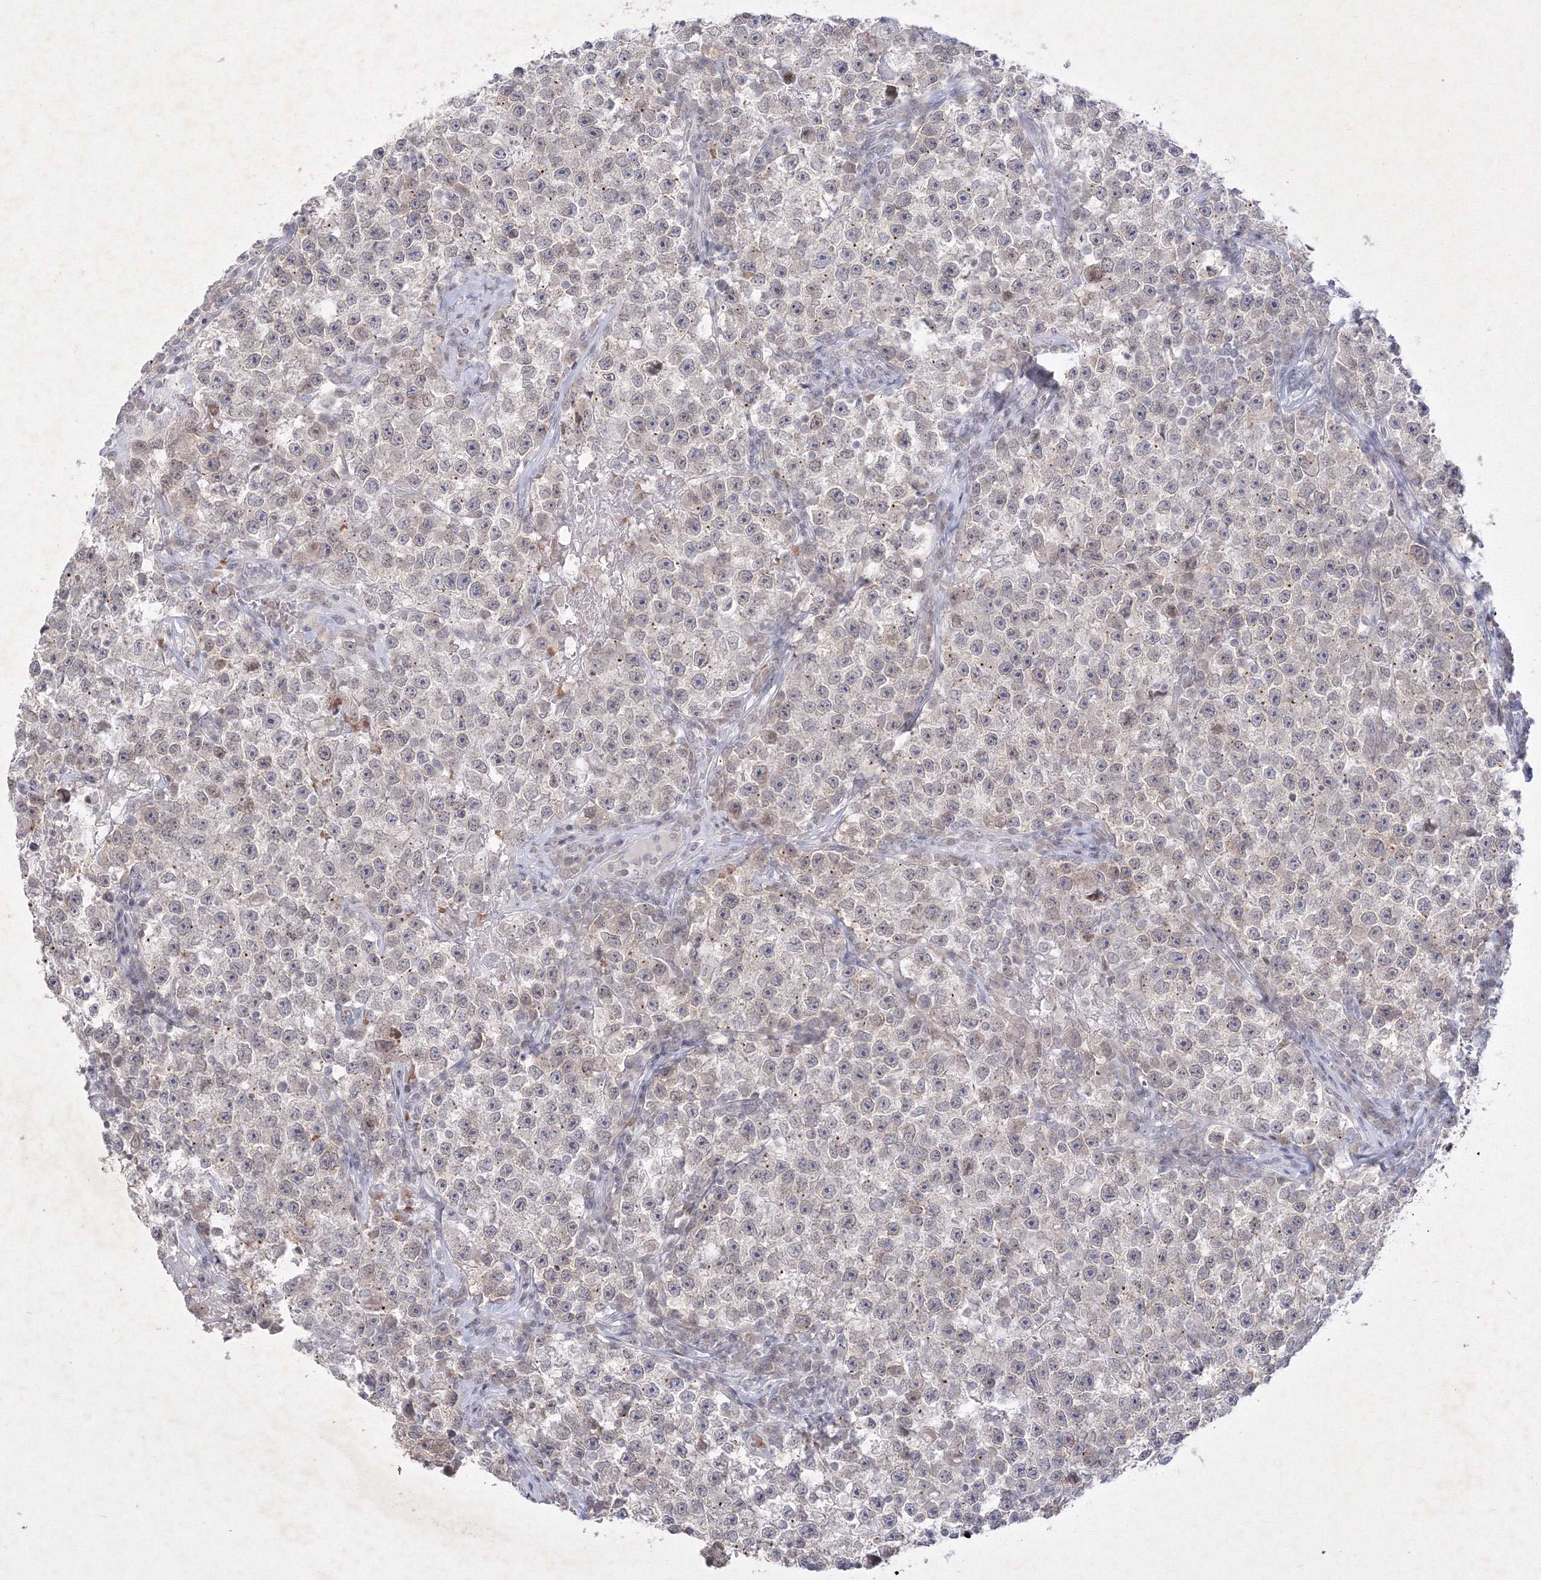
{"staining": {"intensity": "weak", "quantity": "<25%", "location": "nuclear"}, "tissue": "testis cancer", "cell_type": "Tumor cells", "image_type": "cancer", "snomed": [{"axis": "morphology", "description": "Seminoma, NOS"}, {"axis": "topography", "description": "Testis"}], "caption": "This is an IHC photomicrograph of testis cancer (seminoma). There is no expression in tumor cells.", "gene": "NXPE3", "patient": {"sex": "male", "age": 22}}